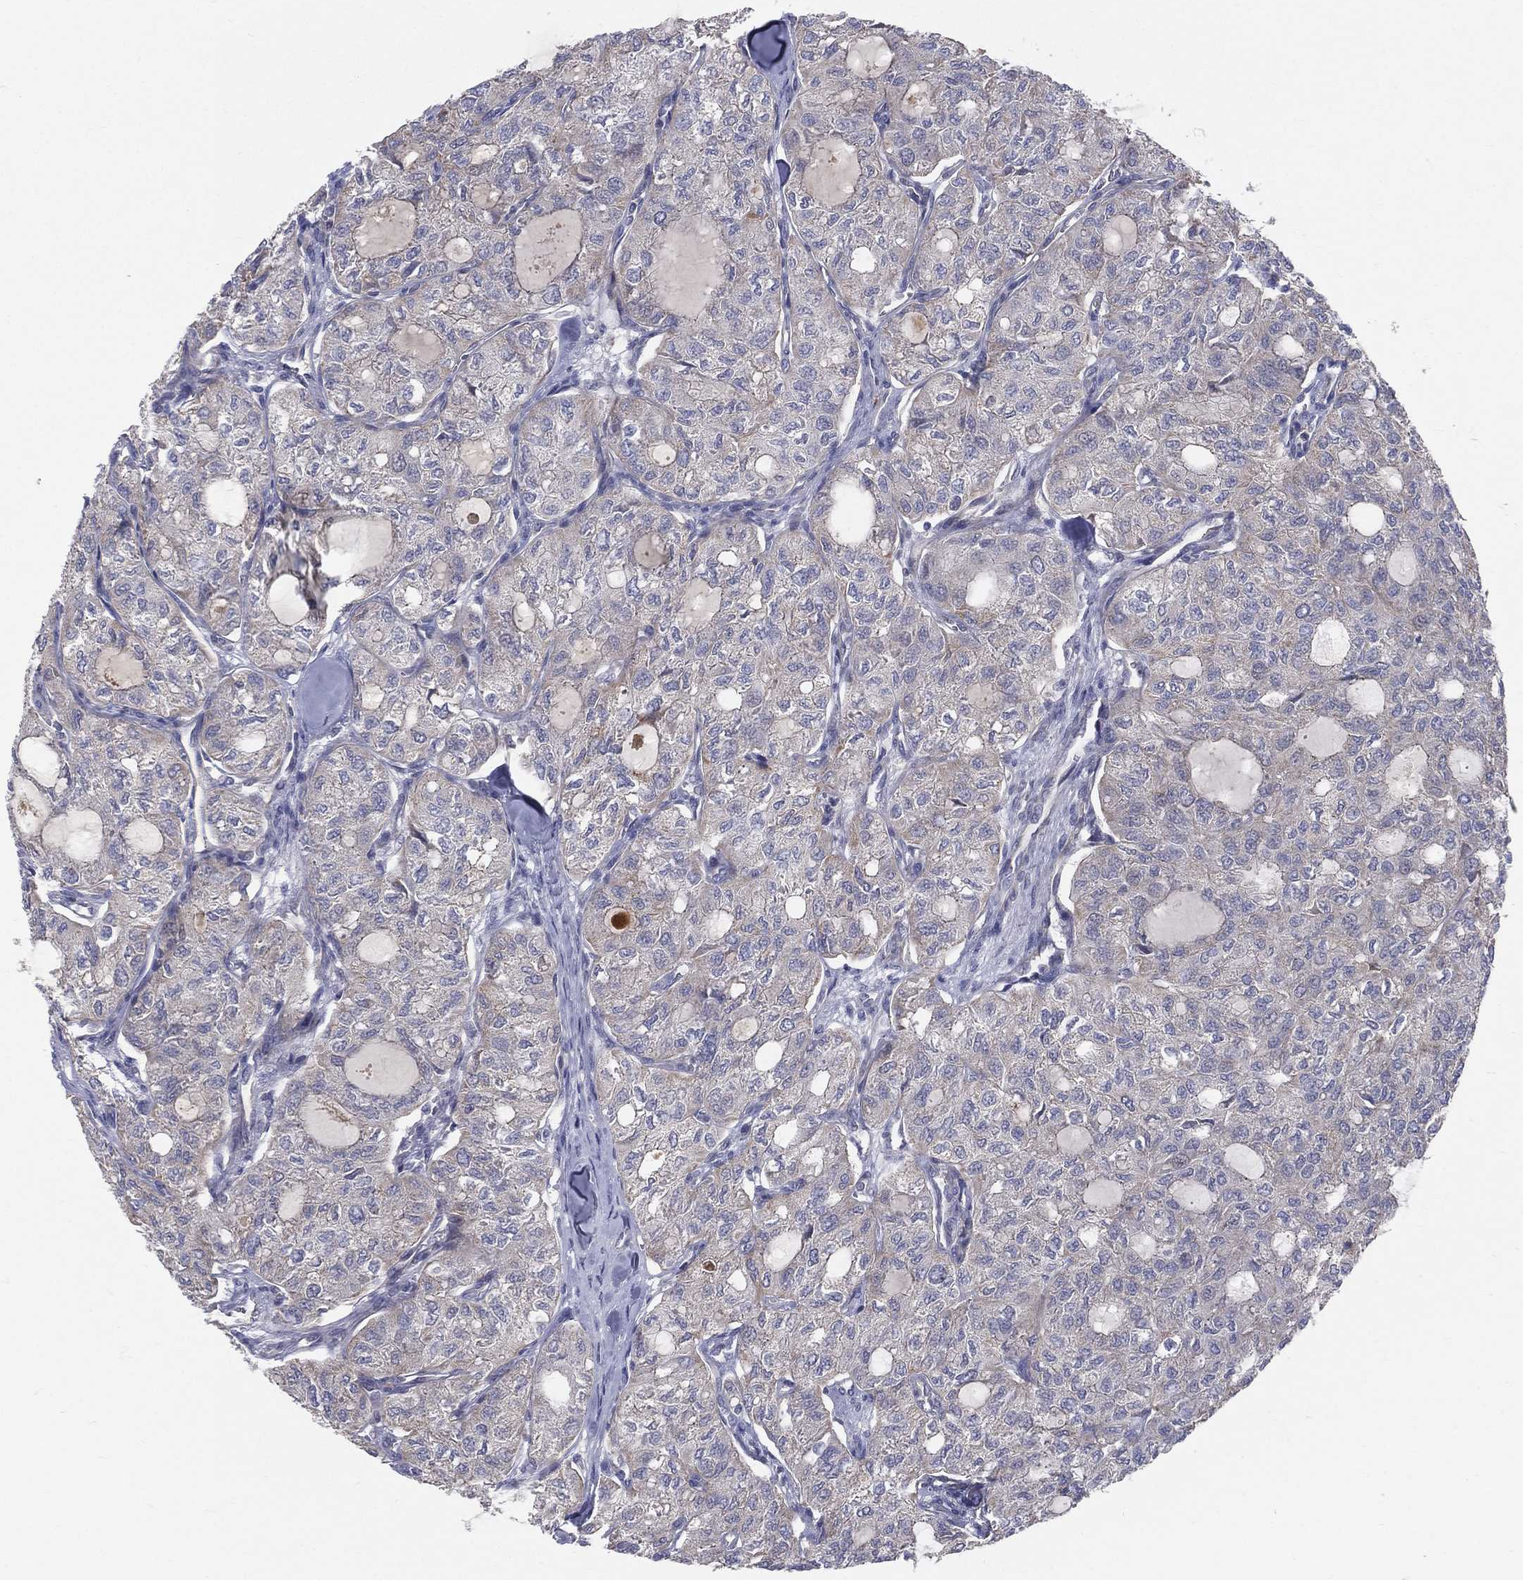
{"staining": {"intensity": "negative", "quantity": "none", "location": "none"}, "tissue": "thyroid cancer", "cell_type": "Tumor cells", "image_type": "cancer", "snomed": [{"axis": "morphology", "description": "Follicular adenoma carcinoma, NOS"}, {"axis": "topography", "description": "Thyroid gland"}], "caption": "This is an immunohistochemistry micrograph of thyroid cancer (follicular adenoma carcinoma). There is no staining in tumor cells.", "gene": "POMZP3", "patient": {"sex": "male", "age": 75}}